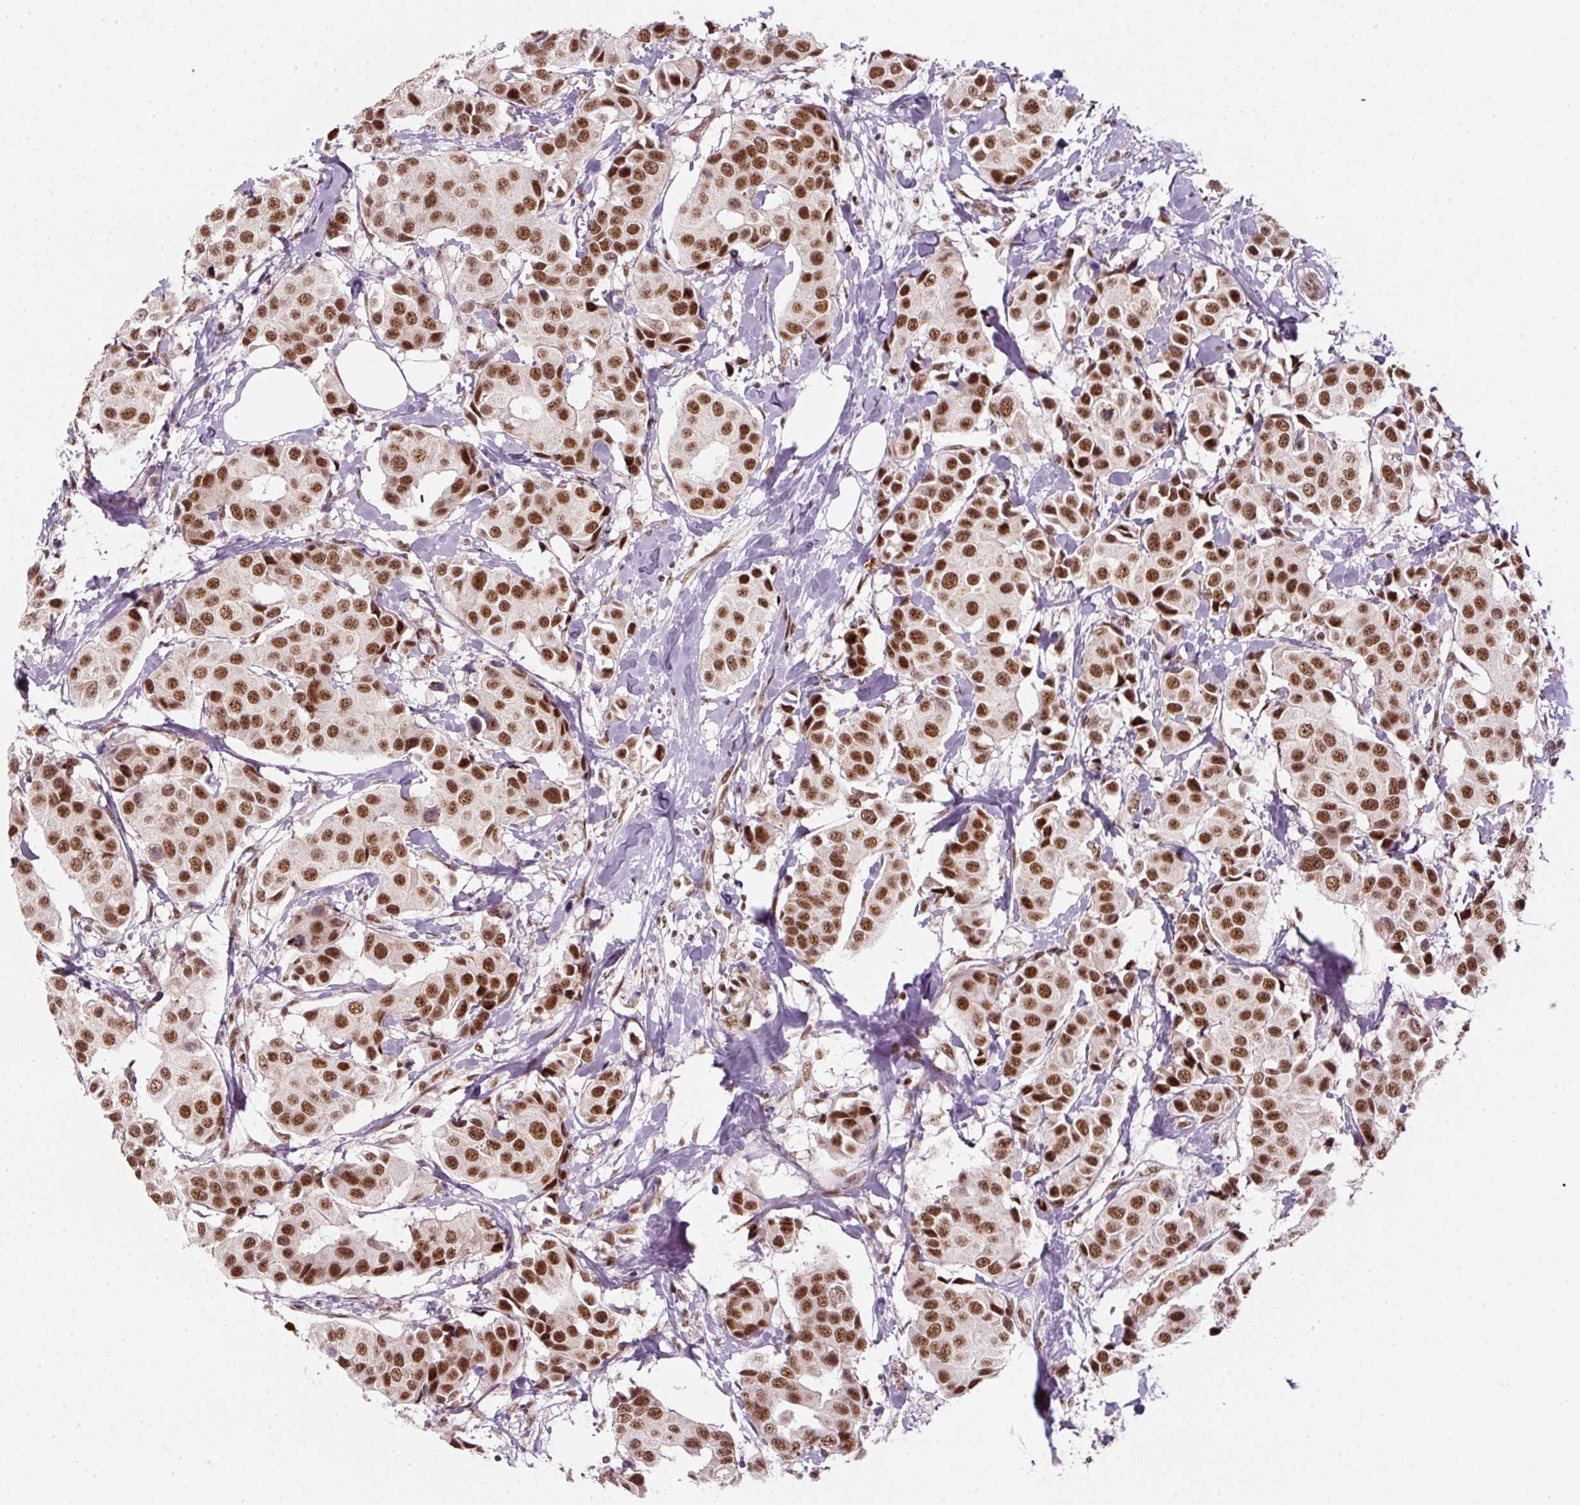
{"staining": {"intensity": "strong", "quantity": ">75%", "location": "nuclear"}, "tissue": "breast cancer", "cell_type": "Tumor cells", "image_type": "cancer", "snomed": [{"axis": "morphology", "description": "Normal tissue, NOS"}, {"axis": "morphology", "description": "Duct carcinoma"}, {"axis": "topography", "description": "Breast"}], "caption": "About >75% of tumor cells in breast cancer (infiltrating ductal carcinoma) display strong nuclear protein staining as visualized by brown immunohistochemical staining.", "gene": "U2AF2", "patient": {"sex": "female", "age": 39}}